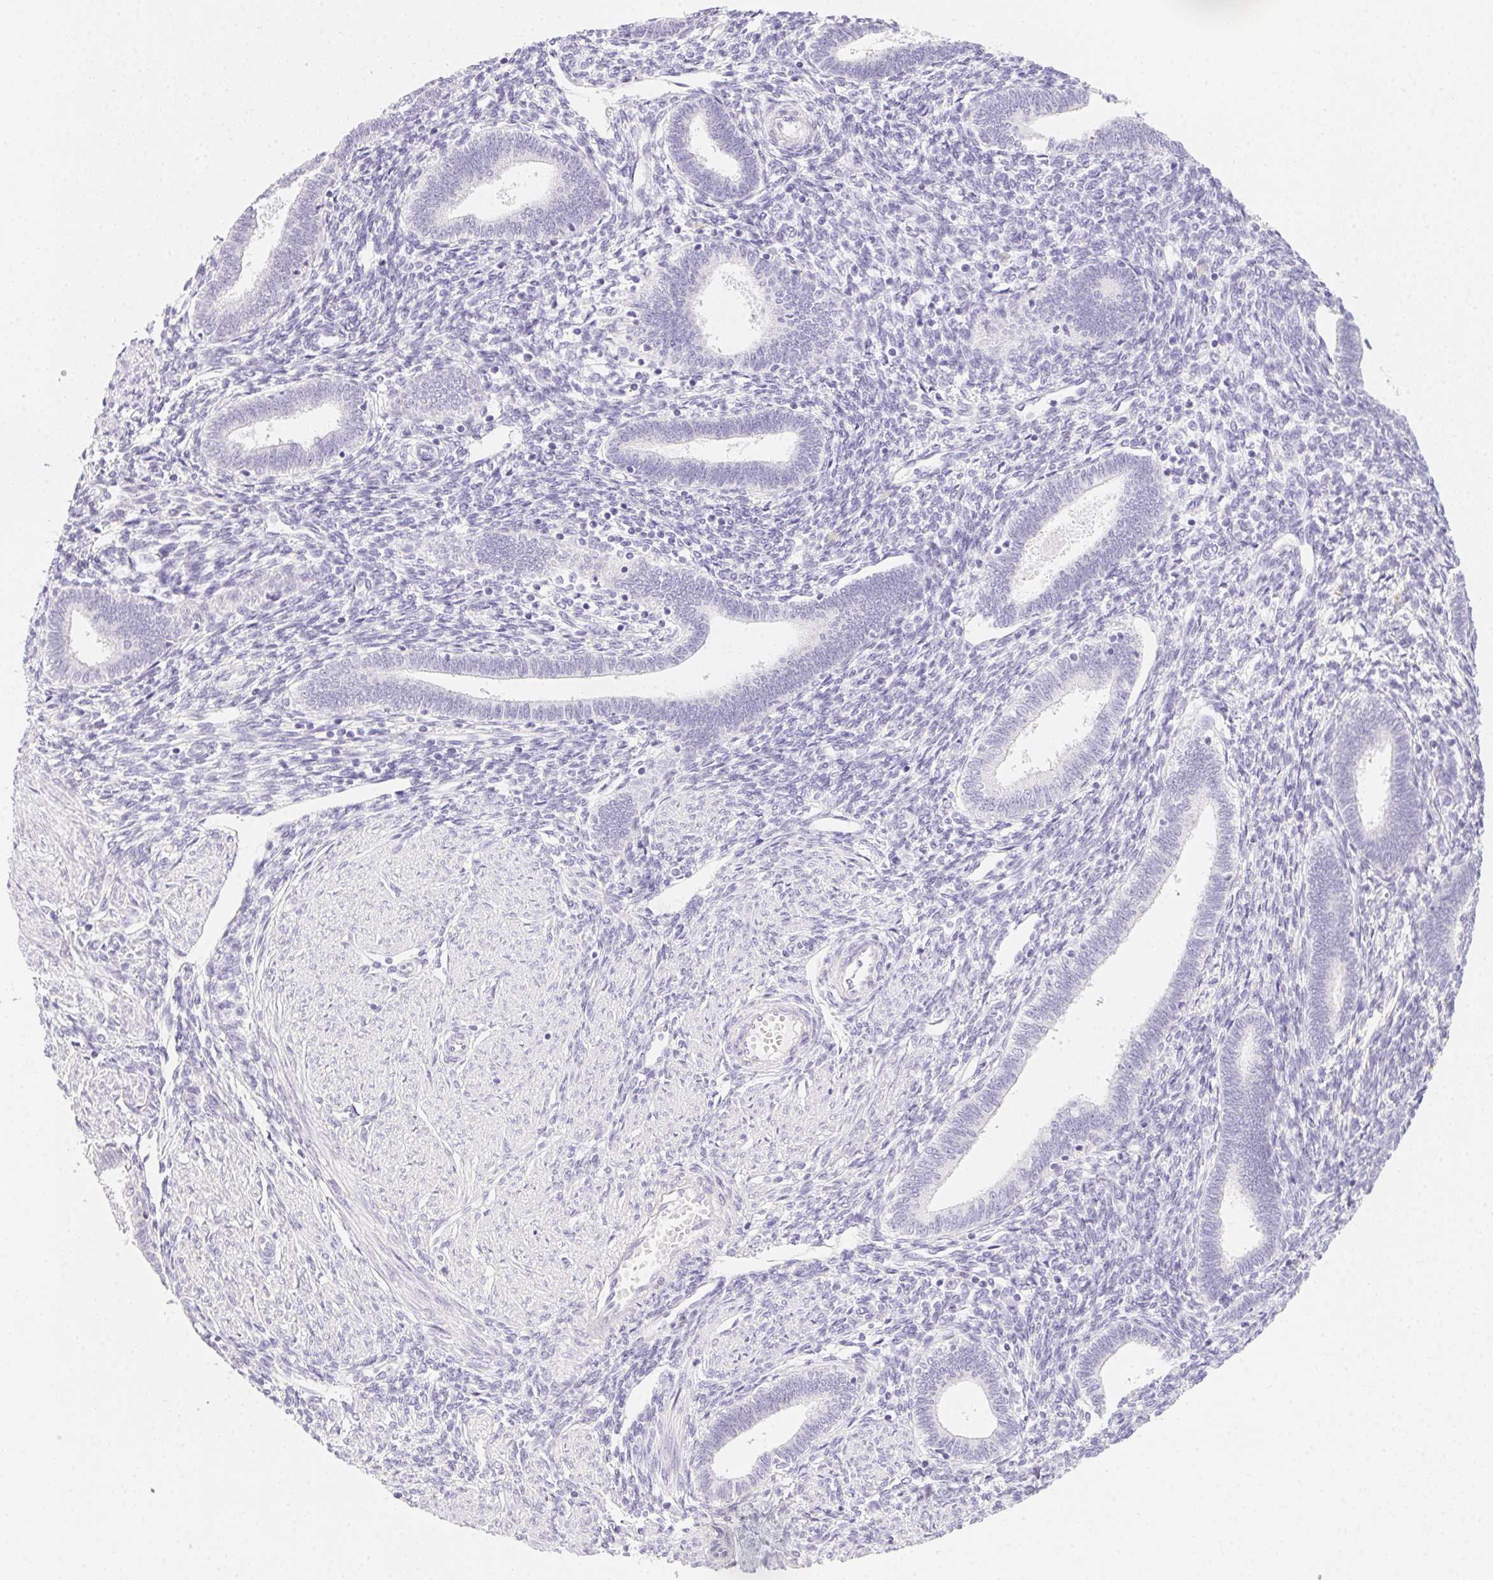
{"staining": {"intensity": "negative", "quantity": "none", "location": "none"}, "tissue": "endometrium", "cell_type": "Cells in endometrial stroma", "image_type": "normal", "snomed": [{"axis": "morphology", "description": "Normal tissue, NOS"}, {"axis": "topography", "description": "Endometrium"}], "caption": "An immunohistochemistry (IHC) image of unremarkable endometrium is shown. There is no staining in cells in endometrial stroma of endometrium.", "gene": "MYL4", "patient": {"sex": "female", "age": 42}}